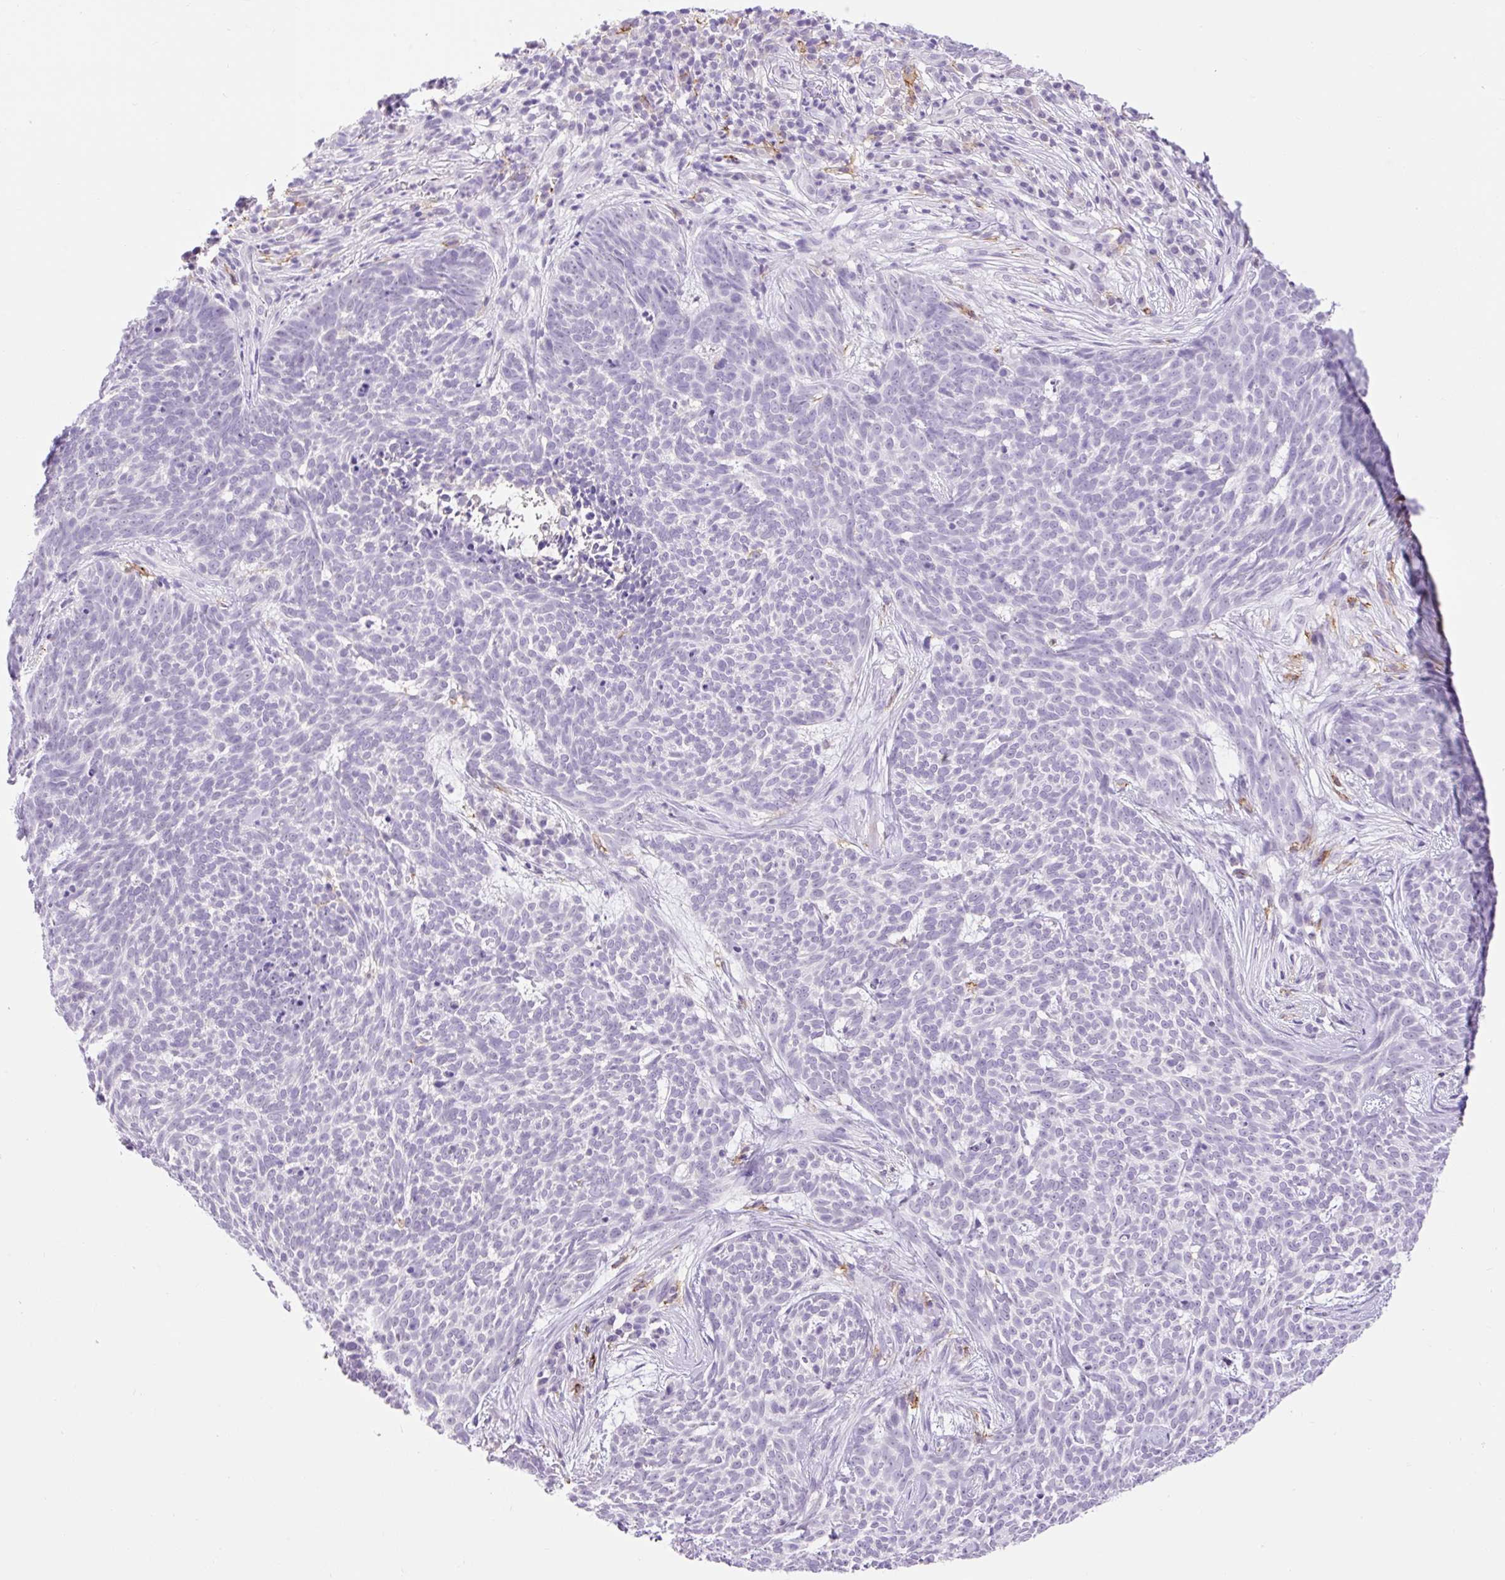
{"staining": {"intensity": "negative", "quantity": "none", "location": "none"}, "tissue": "skin cancer", "cell_type": "Tumor cells", "image_type": "cancer", "snomed": [{"axis": "morphology", "description": "Basal cell carcinoma"}, {"axis": "topography", "description": "Skin"}], "caption": "Skin cancer stained for a protein using immunohistochemistry reveals no positivity tumor cells.", "gene": "SIGLEC1", "patient": {"sex": "female", "age": 93}}